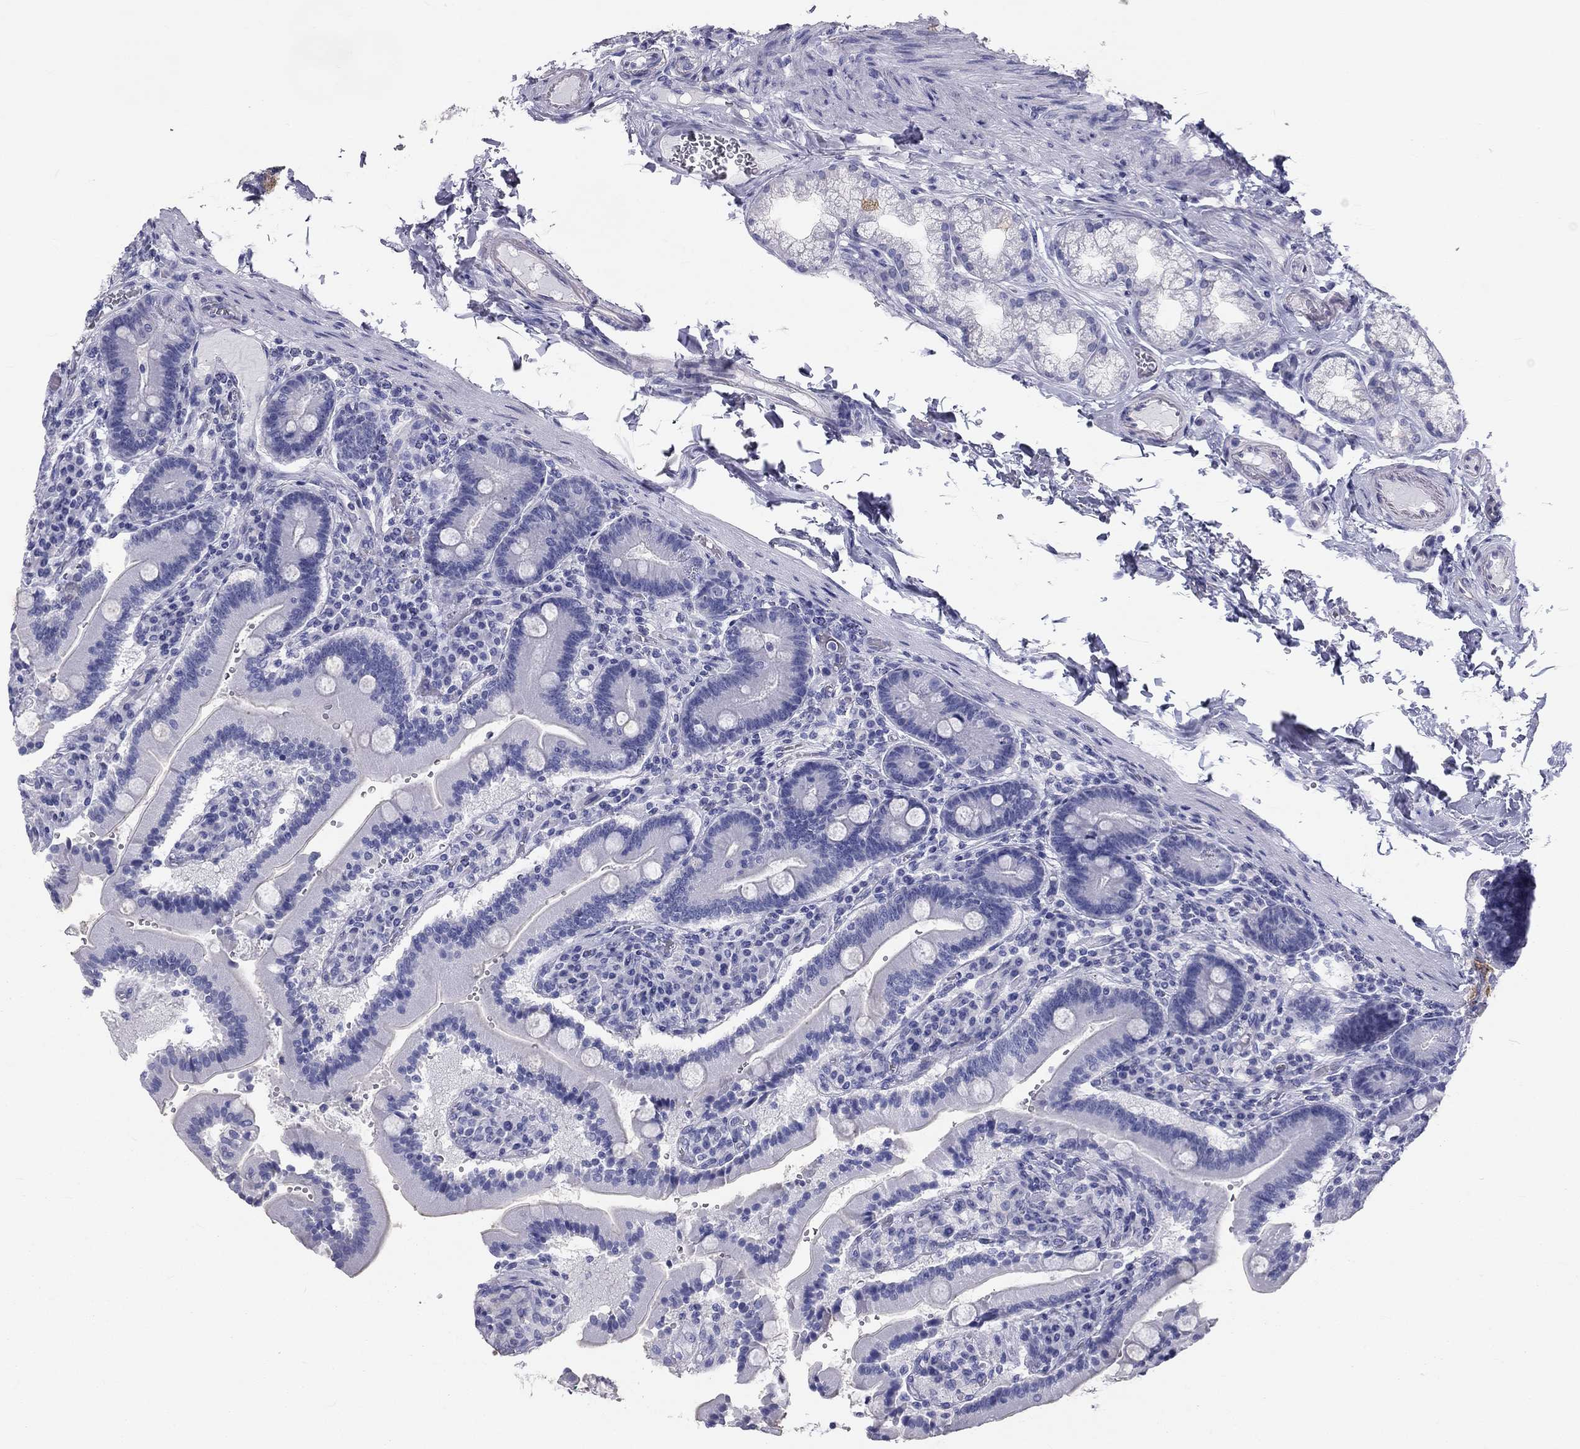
{"staining": {"intensity": "negative", "quantity": "none", "location": "none"}, "tissue": "duodenum", "cell_type": "Glandular cells", "image_type": "normal", "snomed": [{"axis": "morphology", "description": "Normal tissue, NOS"}, {"axis": "topography", "description": "Duodenum"}], "caption": "Protein analysis of normal duodenum exhibits no significant positivity in glandular cells. The staining is performed using DAB (3,3'-diaminobenzidine) brown chromogen with nuclei counter-stained in using hematoxylin.", "gene": "DNALI1", "patient": {"sex": "female", "age": 62}}